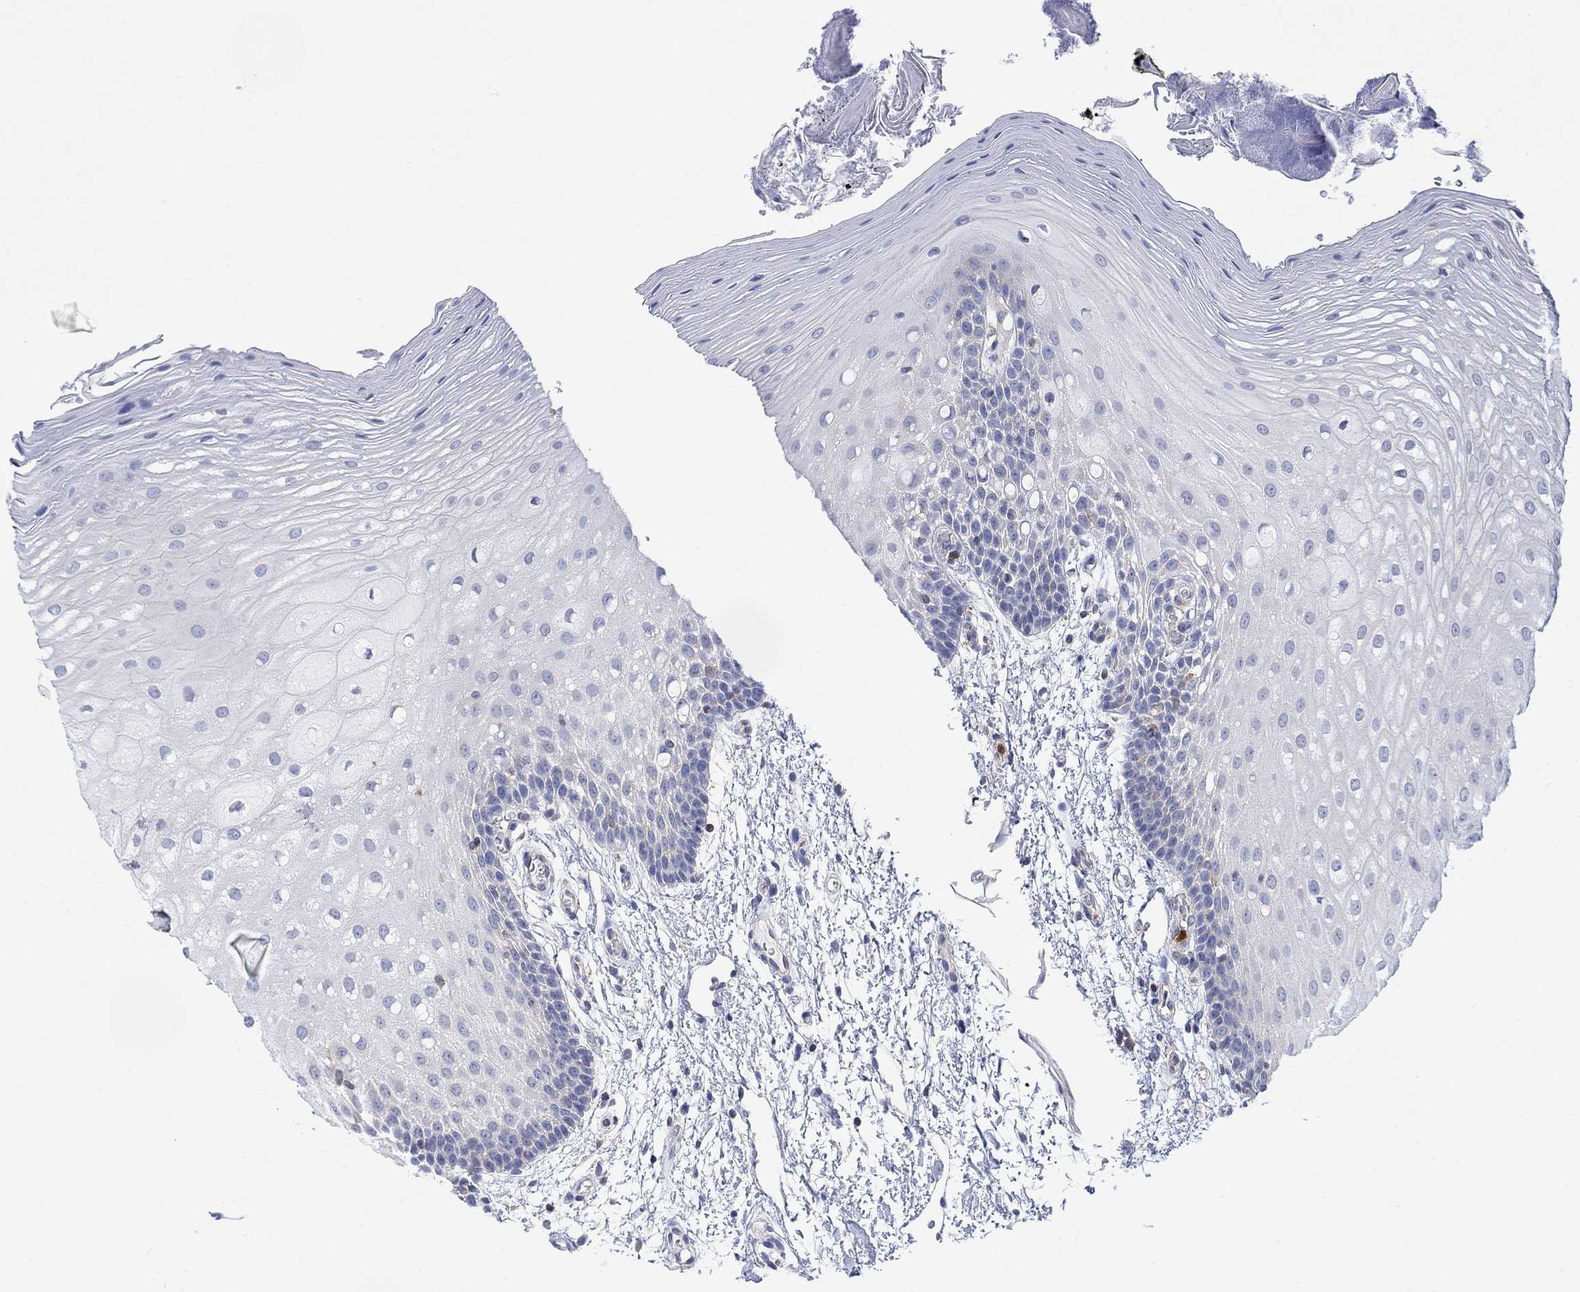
{"staining": {"intensity": "negative", "quantity": "none", "location": "none"}, "tissue": "oral mucosa", "cell_type": "Squamous epithelial cells", "image_type": "normal", "snomed": [{"axis": "morphology", "description": "Normal tissue, NOS"}, {"axis": "morphology", "description": "Squamous cell carcinoma, NOS"}, {"axis": "topography", "description": "Oral tissue"}, {"axis": "topography", "description": "Head-Neck"}], "caption": "Human oral mucosa stained for a protein using immunohistochemistry (IHC) reveals no expression in squamous epithelial cells.", "gene": "GBP5", "patient": {"sex": "male", "age": 69}}